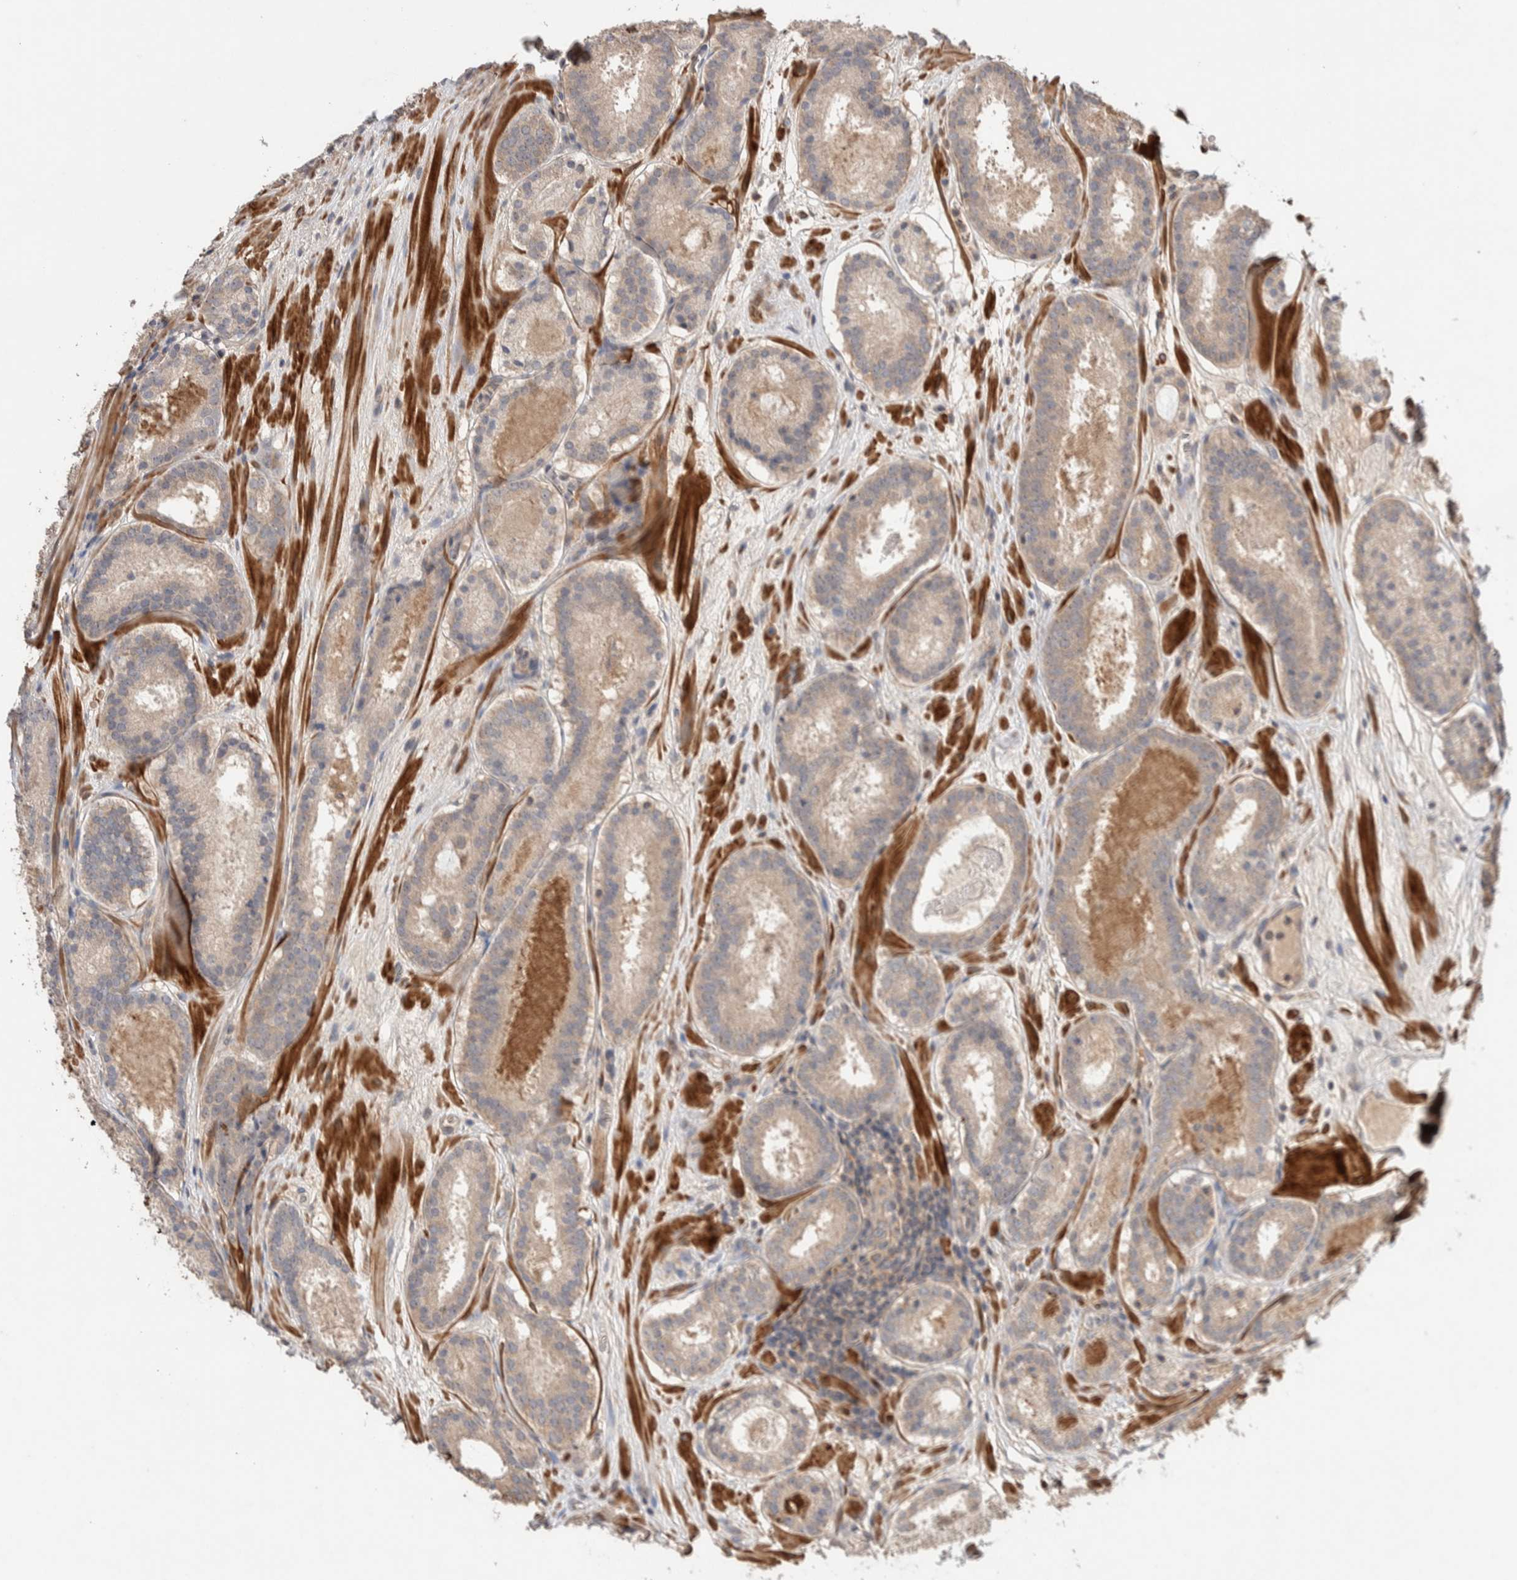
{"staining": {"intensity": "weak", "quantity": ">75%", "location": "cytoplasmic/membranous"}, "tissue": "prostate cancer", "cell_type": "Tumor cells", "image_type": "cancer", "snomed": [{"axis": "morphology", "description": "Adenocarcinoma, Low grade"}, {"axis": "topography", "description": "Prostate"}], "caption": "Immunohistochemical staining of adenocarcinoma (low-grade) (prostate) demonstrates low levels of weak cytoplasmic/membranous protein staining in about >75% of tumor cells.", "gene": "WDR91", "patient": {"sex": "male", "age": 69}}